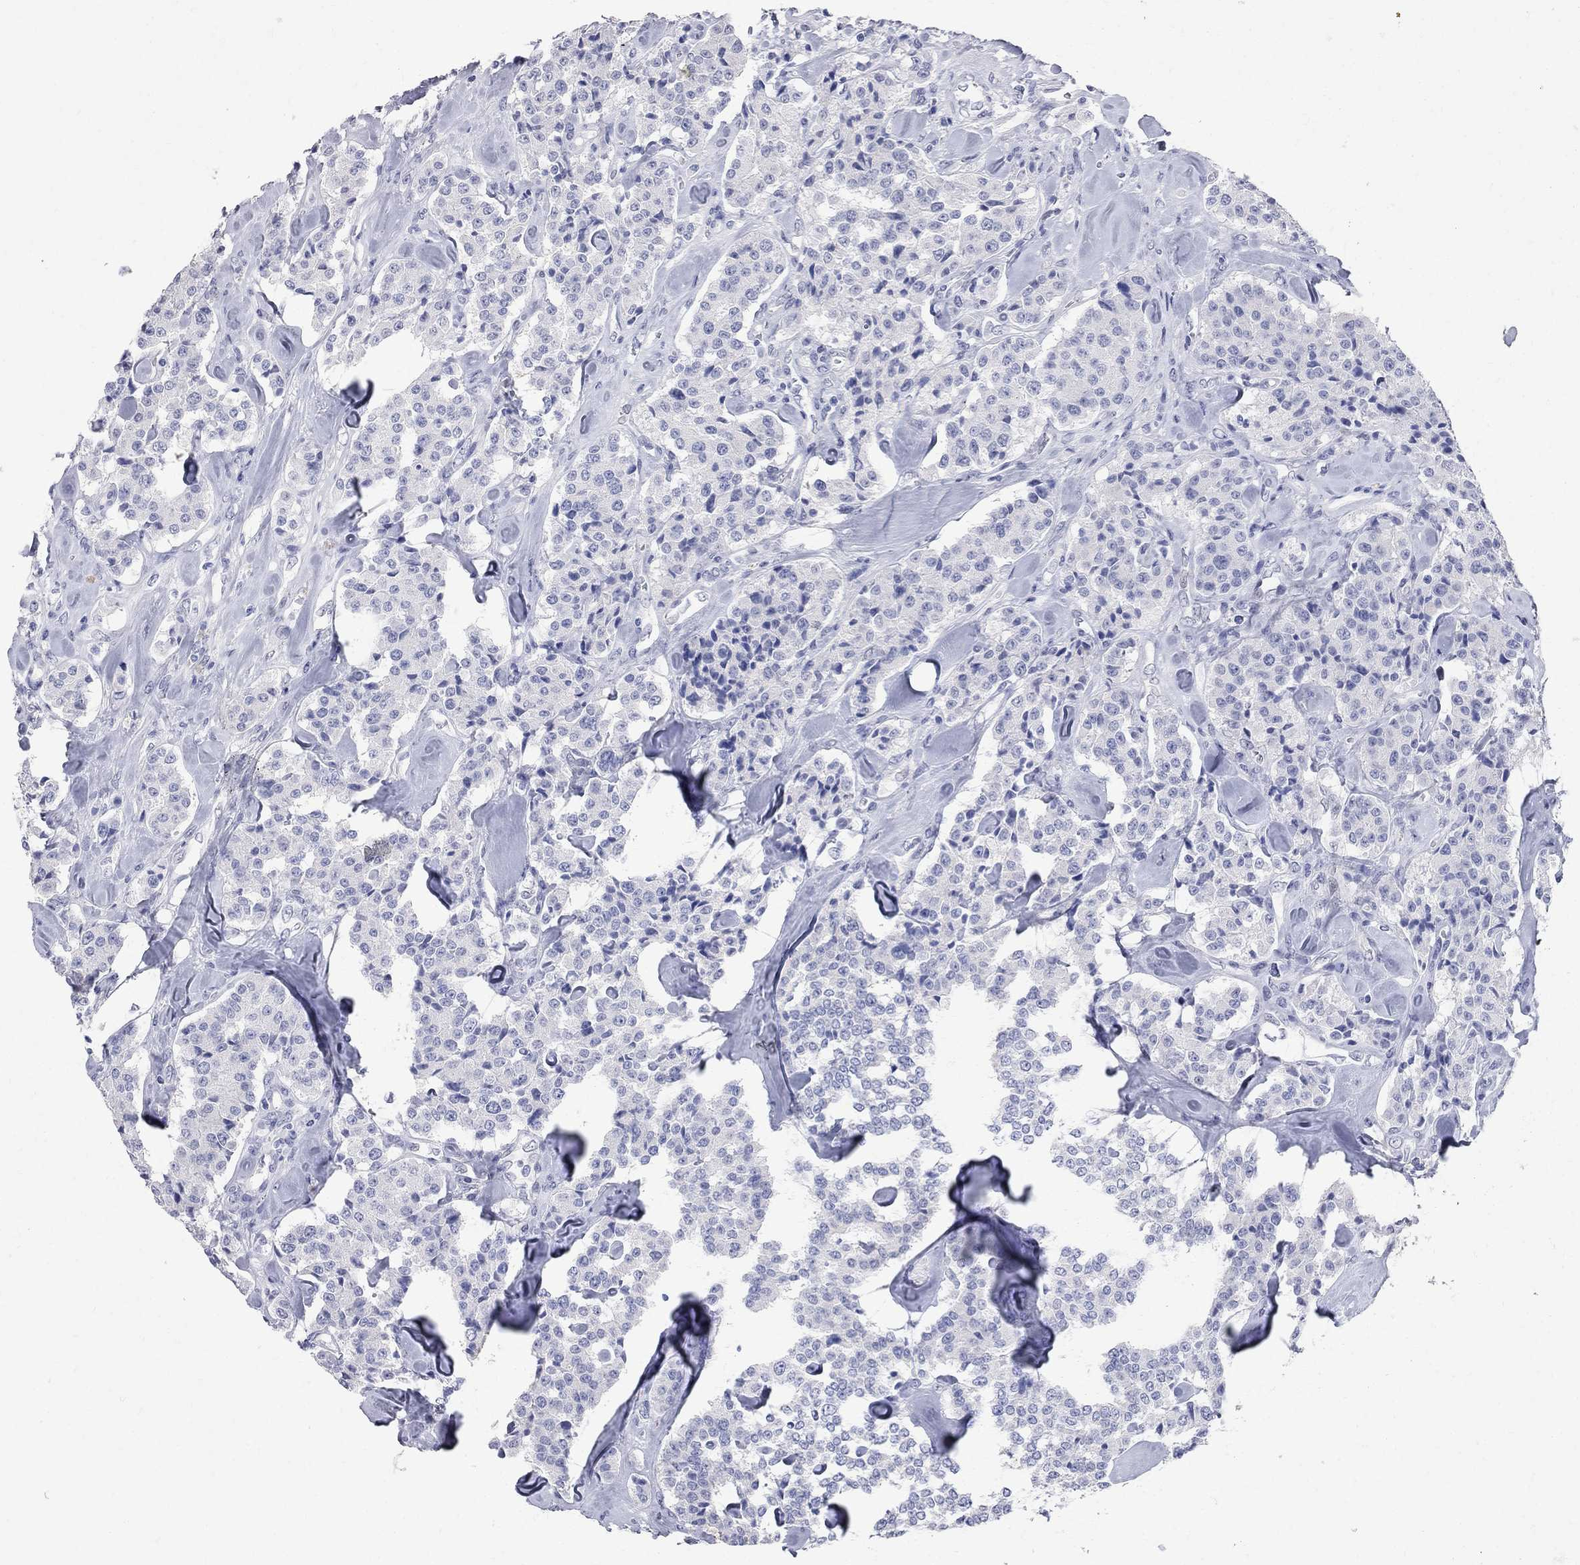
{"staining": {"intensity": "negative", "quantity": "none", "location": "none"}, "tissue": "carcinoid", "cell_type": "Tumor cells", "image_type": "cancer", "snomed": [{"axis": "morphology", "description": "Carcinoid, malignant, NOS"}, {"axis": "topography", "description": "Pancreas"}], "caption": "There is no significant expression in tumor cells of carcinoid.", "gene": "BPIFB1", "patient": {"sex": "male", "age": 41}}